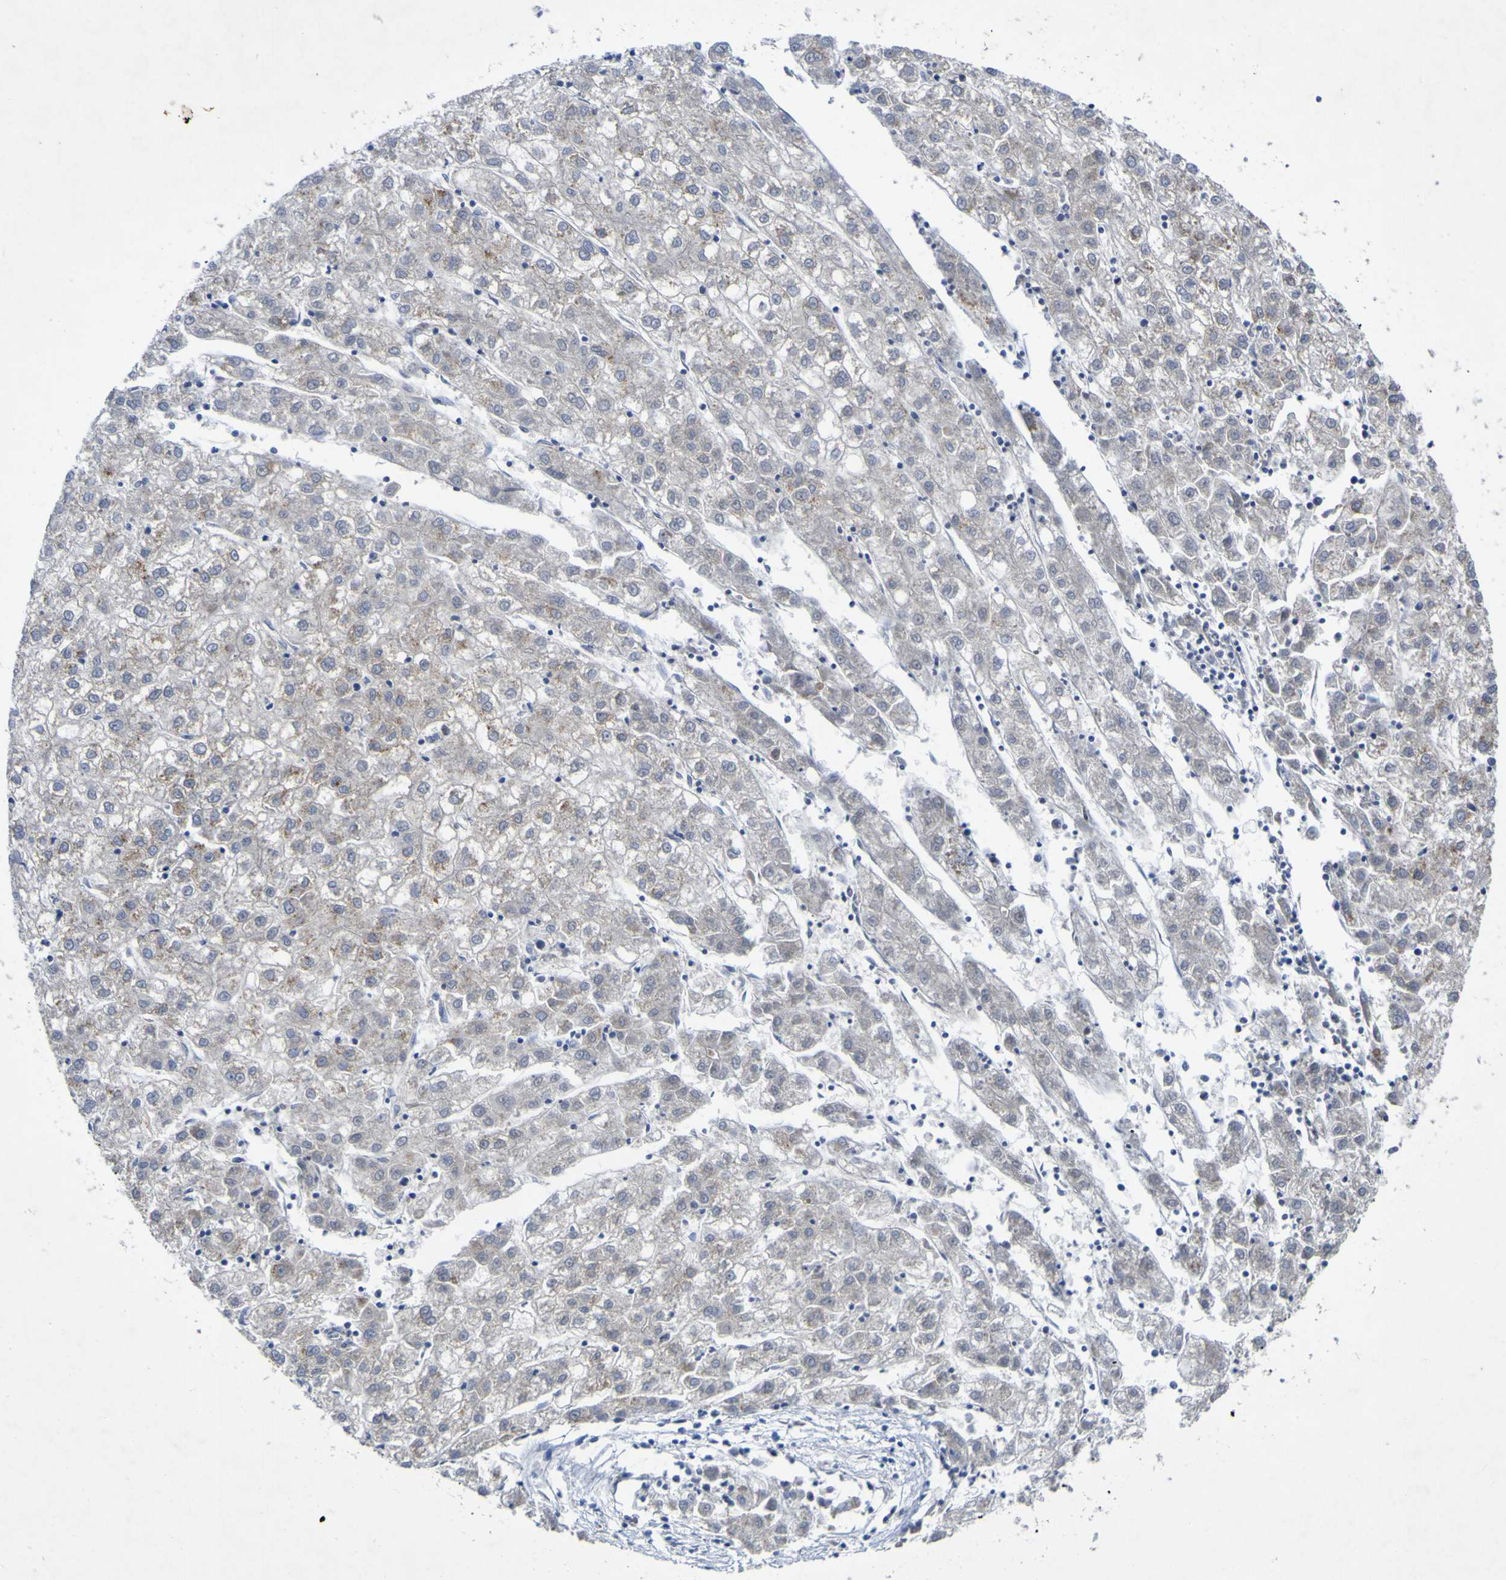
{"staining": {"intensity": "negative", "quantity": "none", "location": "none"}, "tissue": "liver cancer", "cell_type": "Tumor cells", "image_type": "cancer", "snomed": [{"axis": "morphology", "description": "Carcinoma, Hepatocellular, NOS"}, {"axis": "topography", "description": "Liver"}], "caption": "Liver hepatocellular carcinoma stained for a protein using immunohistochemistry displays no expression tumor cells.", "gene": "NAV1", "patient": {"sex": "male", "age": 72}}